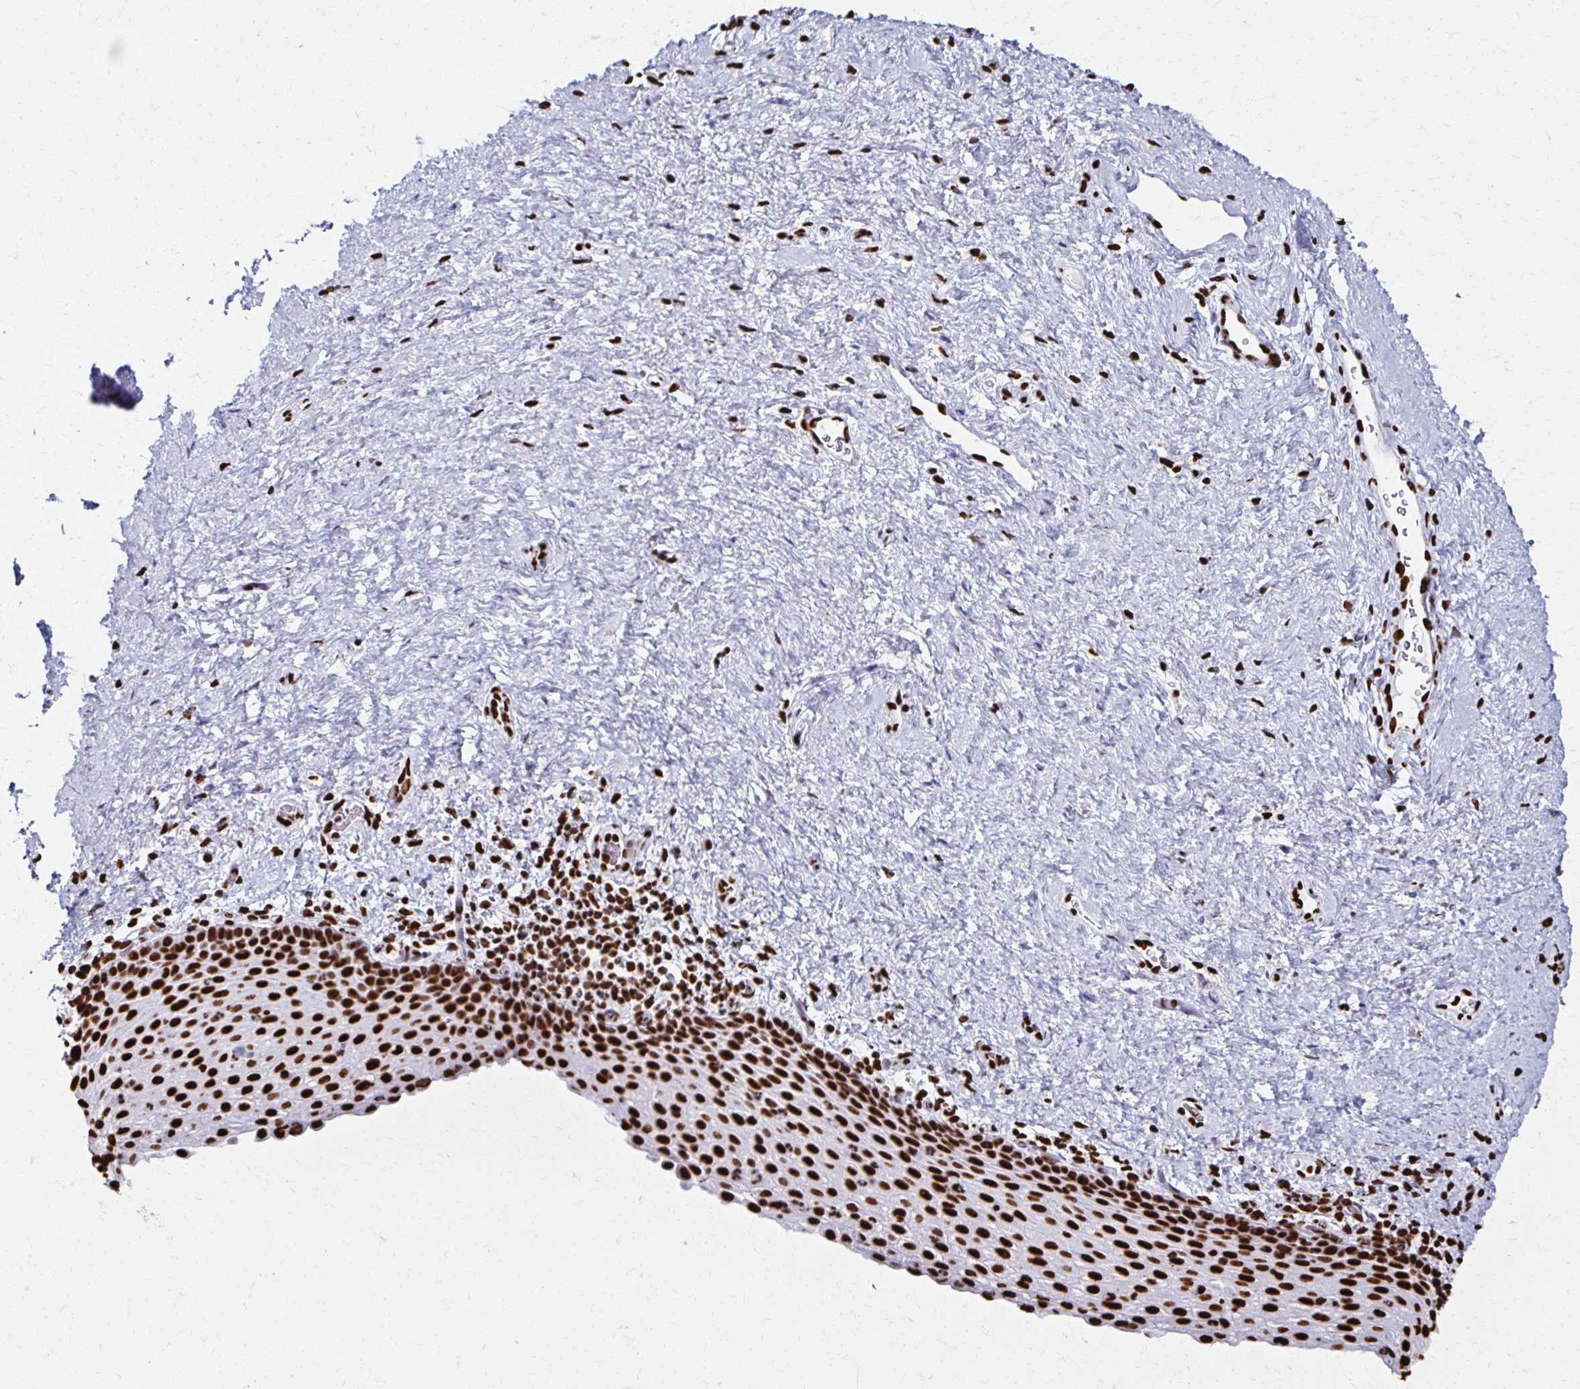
{"staining": {"intensity": "strong", "quantity": ">75%", "location": "nuclear"}, "tissue": "vagina", "cell_type": "Squamous epithelial cells", "image_type": "normal", "snomed": [{"axis": "morphology", "description": "Normal tissue, NOS"}, {"axis": "topography", "description": "Vagina"}], "caption": "Immunohistochemistry micrograph of benign human vagina stained for a protein (brown), which exhibits high levels of strong nuclear positivity in approximately >75% of squamous epithelial cells.", "gene": "NONO", "patient": {"sex": "female", "age": 61}}